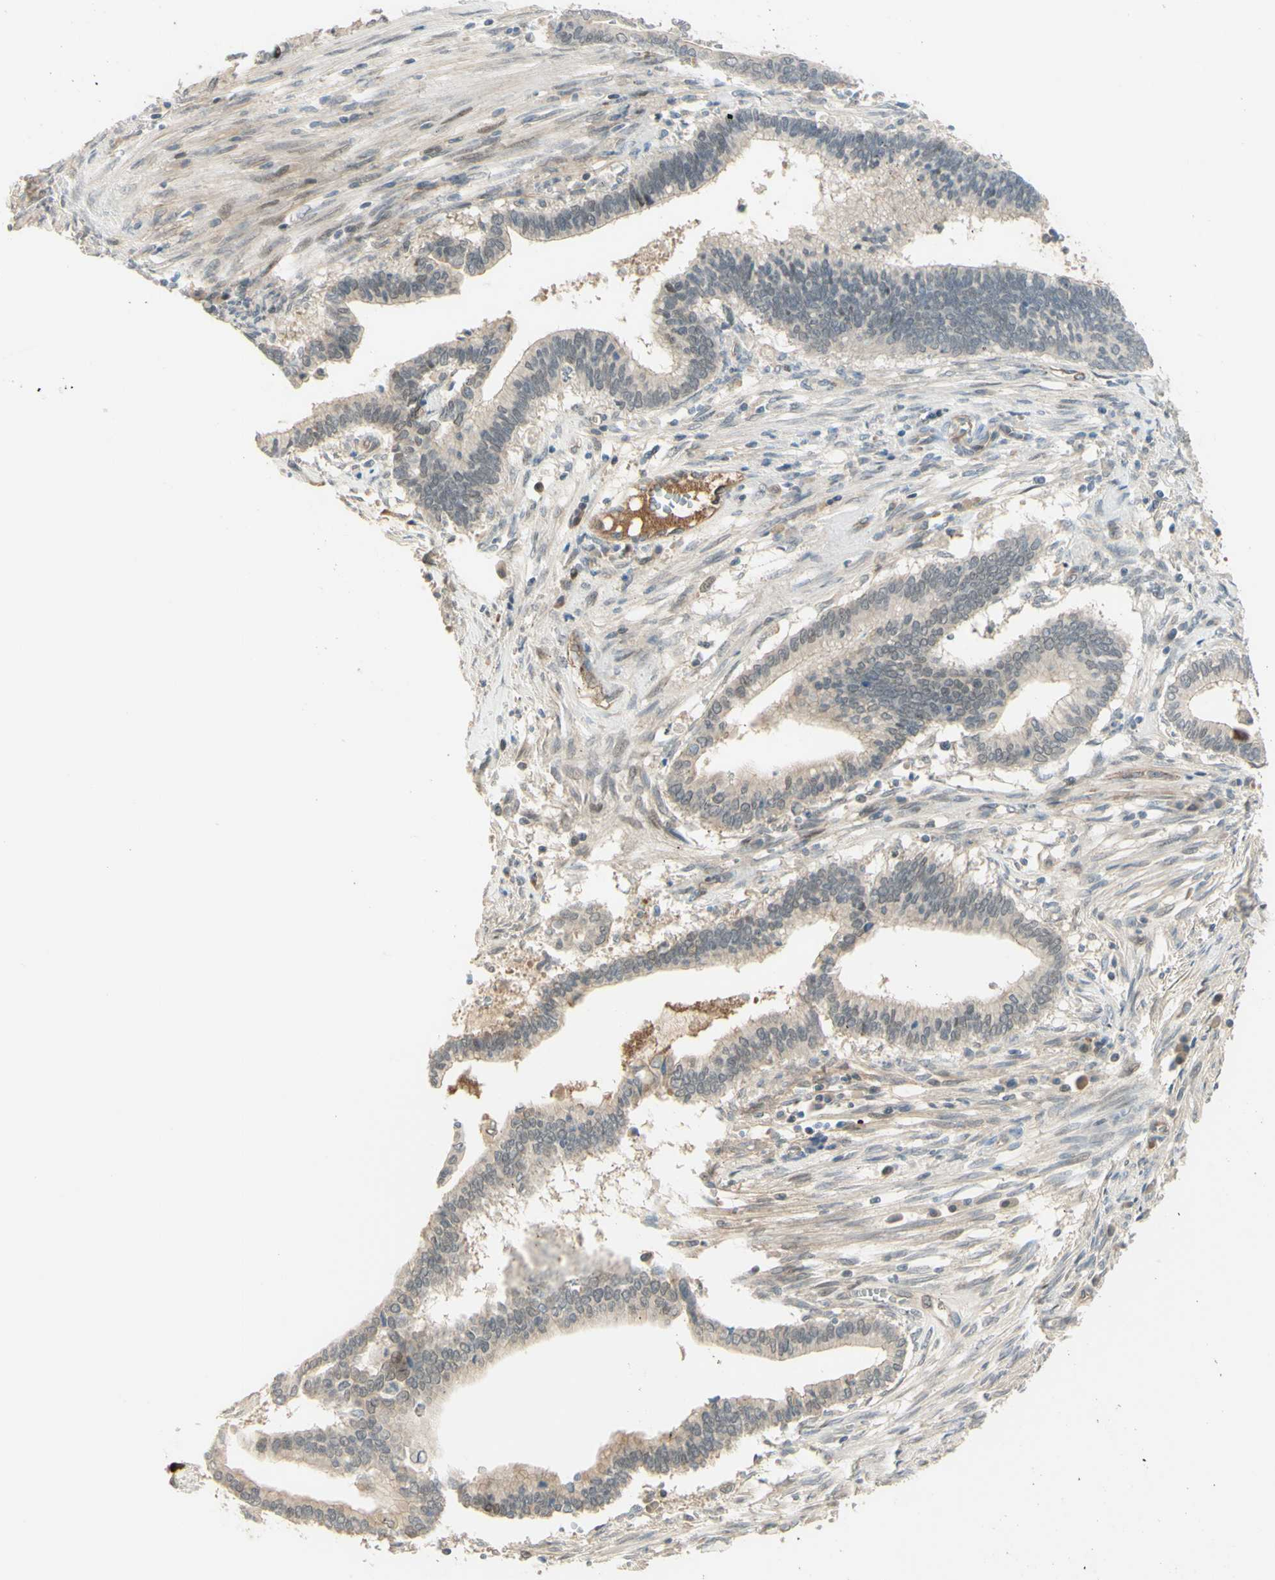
{"staining": {"intensity": "moderate", "quantity": "25%-75%", "location": "cytoplasmic/membranous"}, "tissue": "cervical cancer", "cell_type": "Tumor cells", "image_type": "cancer", "snomed": [{"axis": "morphology", "description": "Adenocarcinoma, NOS"}, {"axis": "topography", "description": "Cervix"}], "caption": "Approximately 25%-75% of tumor cells in human cervical cancer reveal moderate cytoplasmic/membranous protein staining as visualized by brown immunohistochemical staining.", "gene": "ANGPT2", "patient": {"sex": "female", "age": 44}}